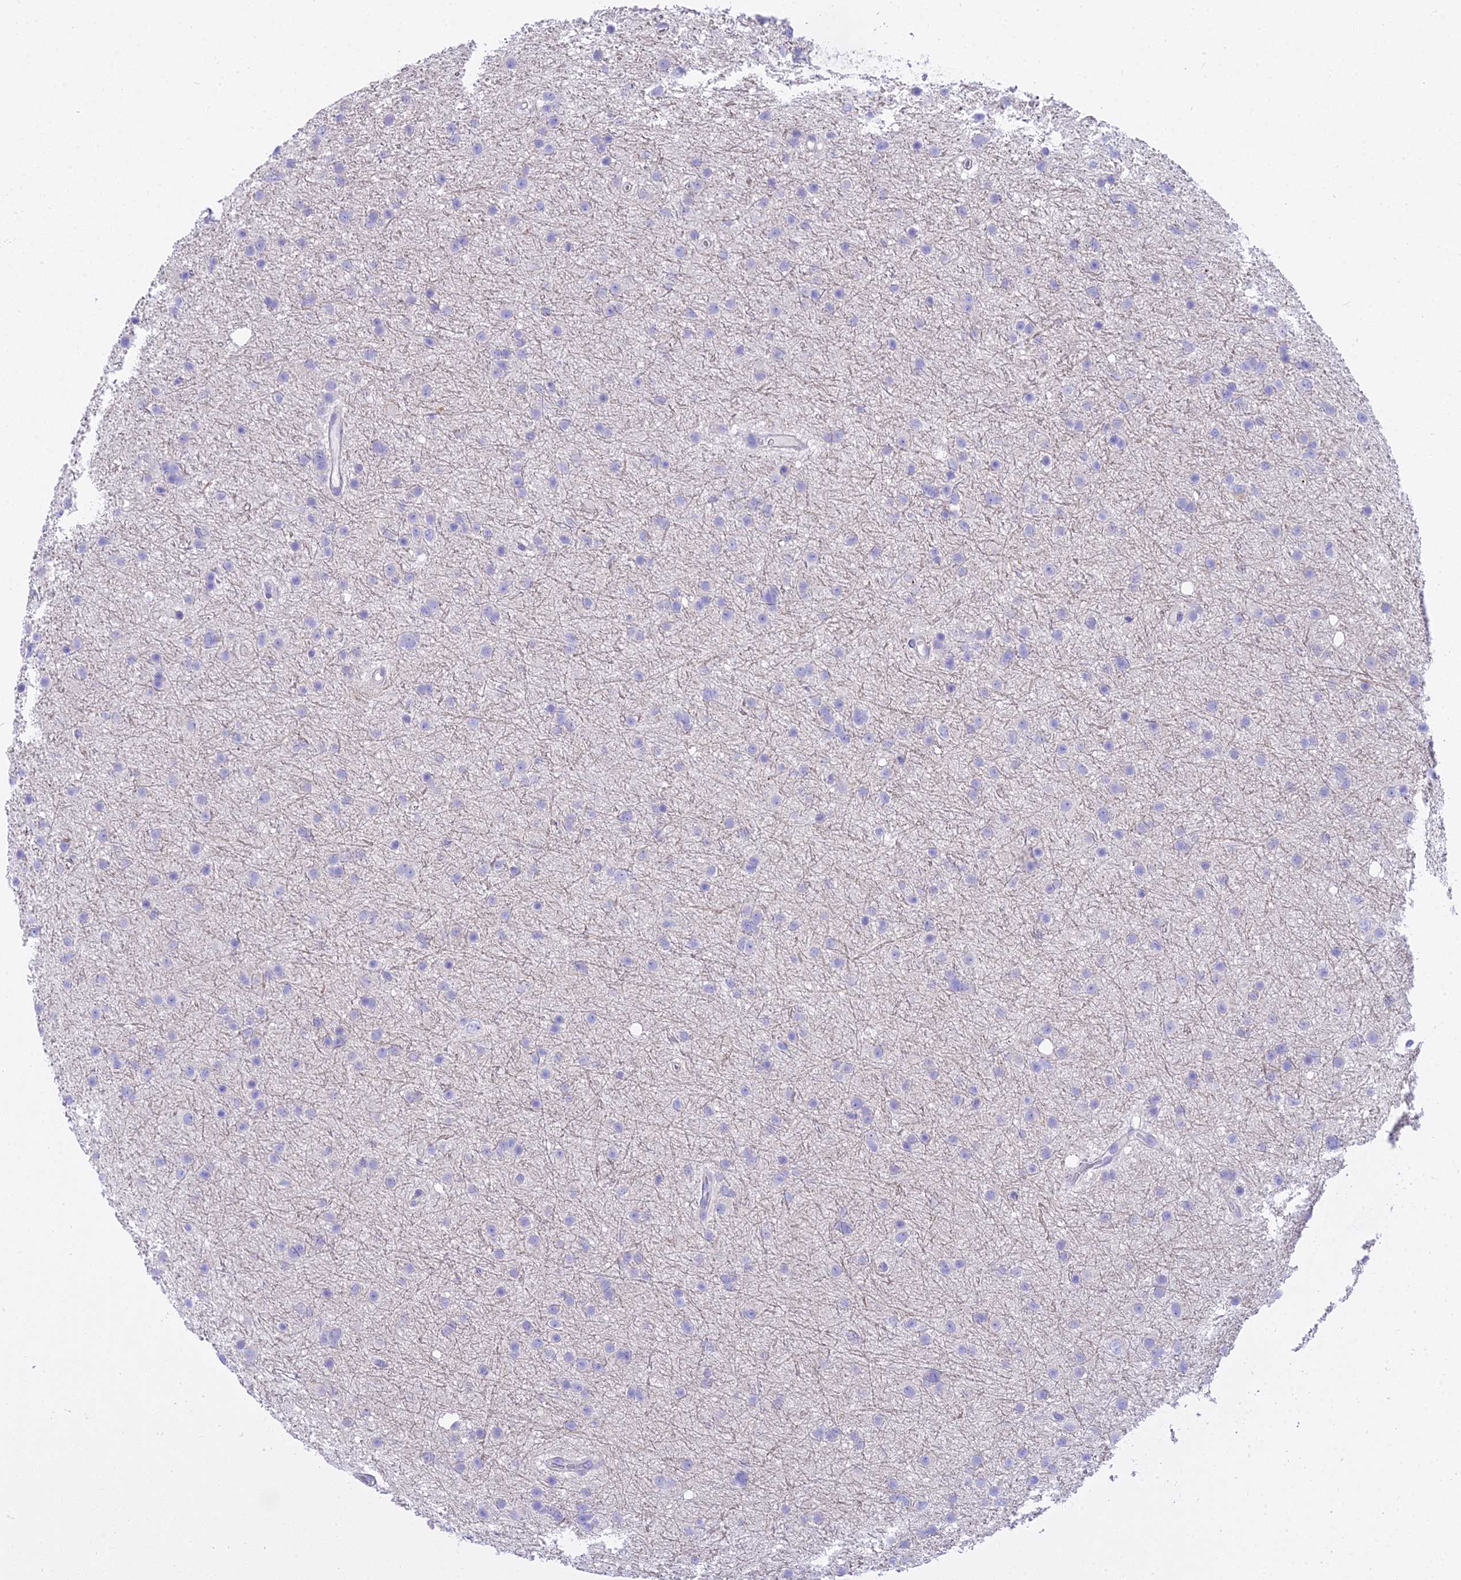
{"staining": {"intensity": "negative", "quantity": "none", "location": "none"}, "tissue": "glioma", "cell_type": "Tumor cells", "image_type": "cancer", "snomed": [{"axis": "morphology", "description": "Glioma, malignant, Low grade"}, {"axis": "topography", "description": "Cerebral cortex"}], "caption": "A micrograph of human glioma is negative for staining in tumor cells.", "gene": "SMIM24", "patient": {"sex": "female", "age": 39}}